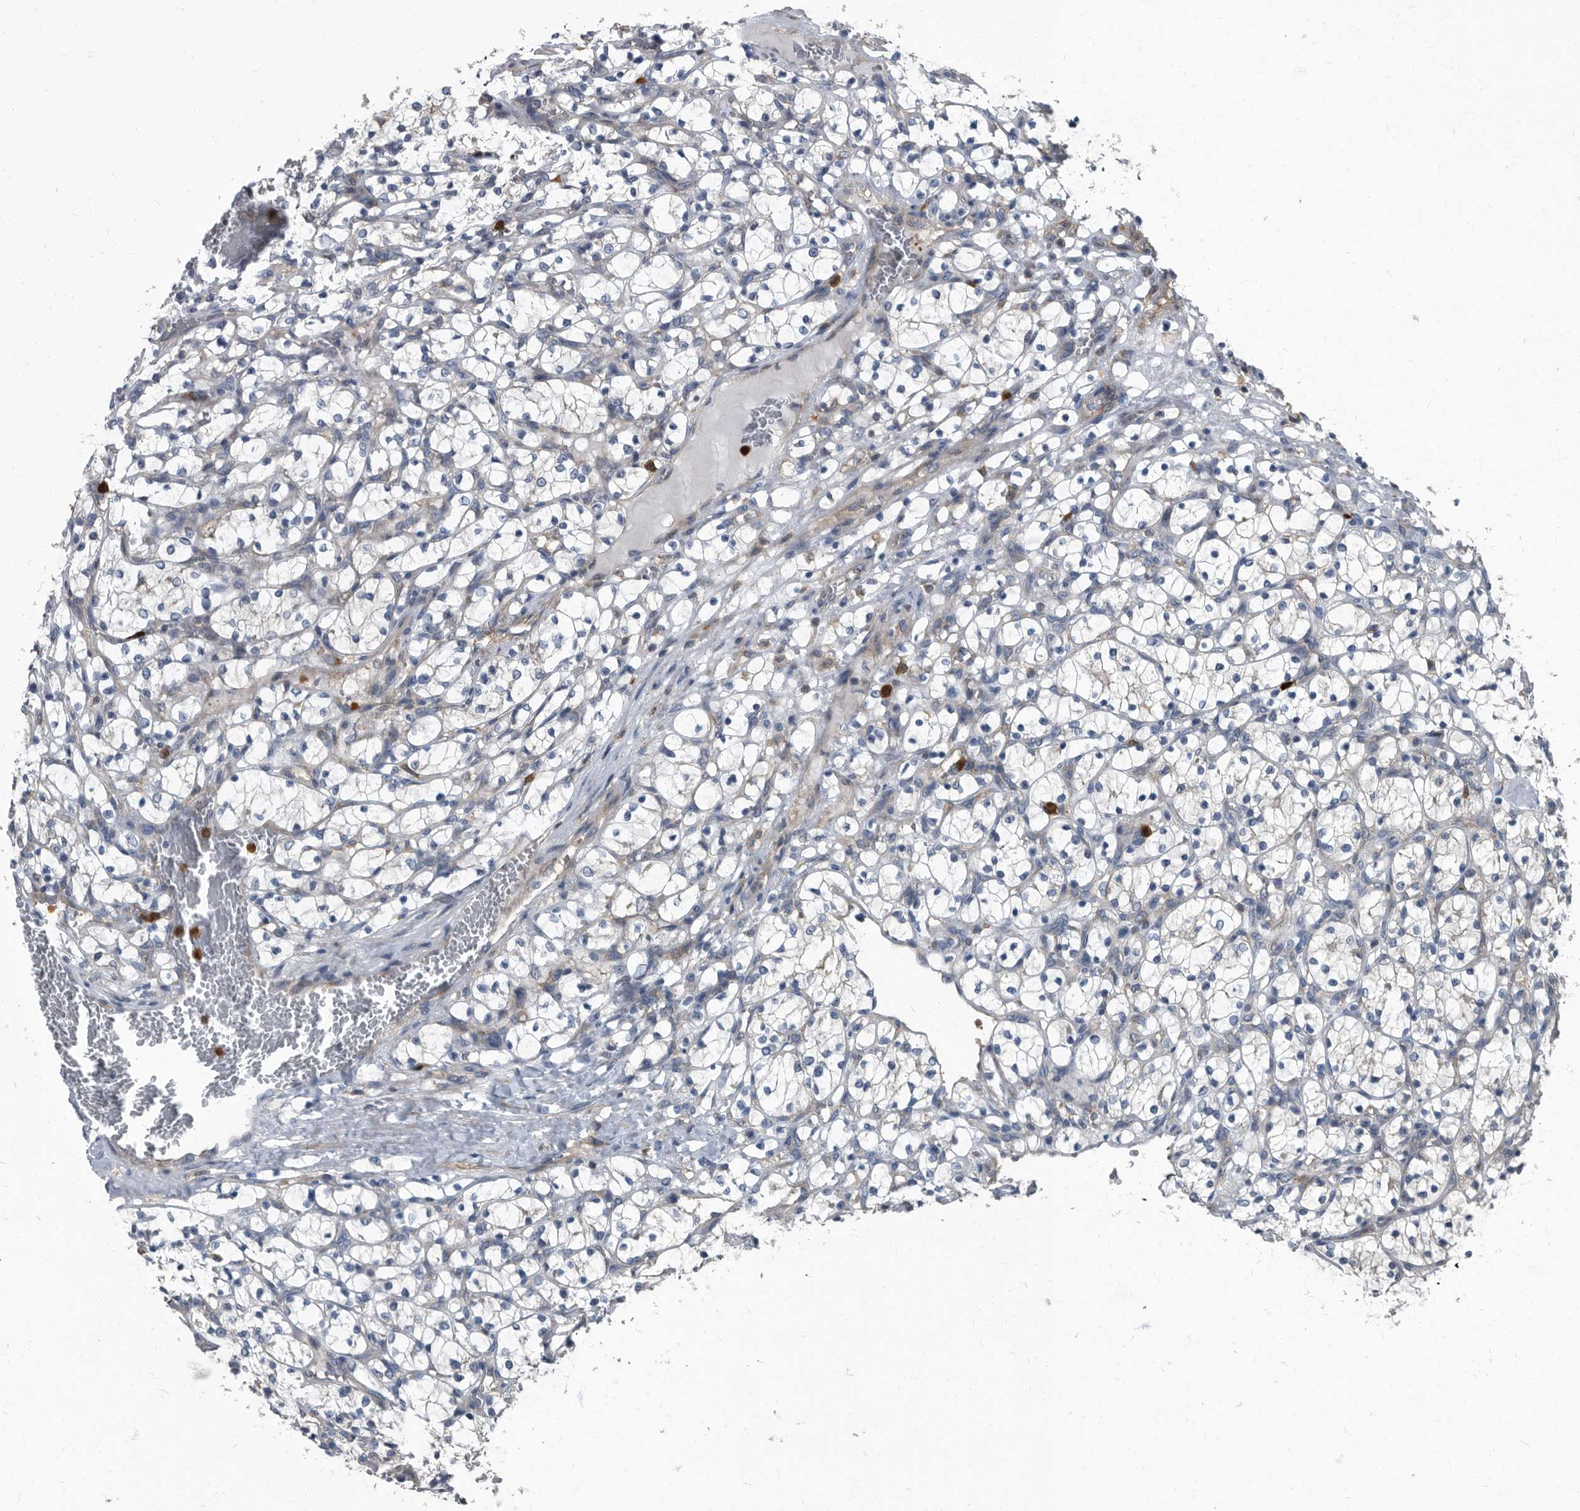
{"staining": {"intensity": "negative", "quantity": "none", "location": "none"}, "tissue": "renal cancer", "cell_type": "Tumor cells", "image_type": "cancer", "snomed": [{"axis": "morphology", "description": "Adenocarcinoma, NOS"}, {"axis": "topography", "description": "Kidney"}], "caption": "Renal cancer (adenocarcinoma) was stained to show a protein in brown. There is no significant positivity in tumor cells.", "gene": "CDV3", "patient": {"sex": "female", "age": 69}}